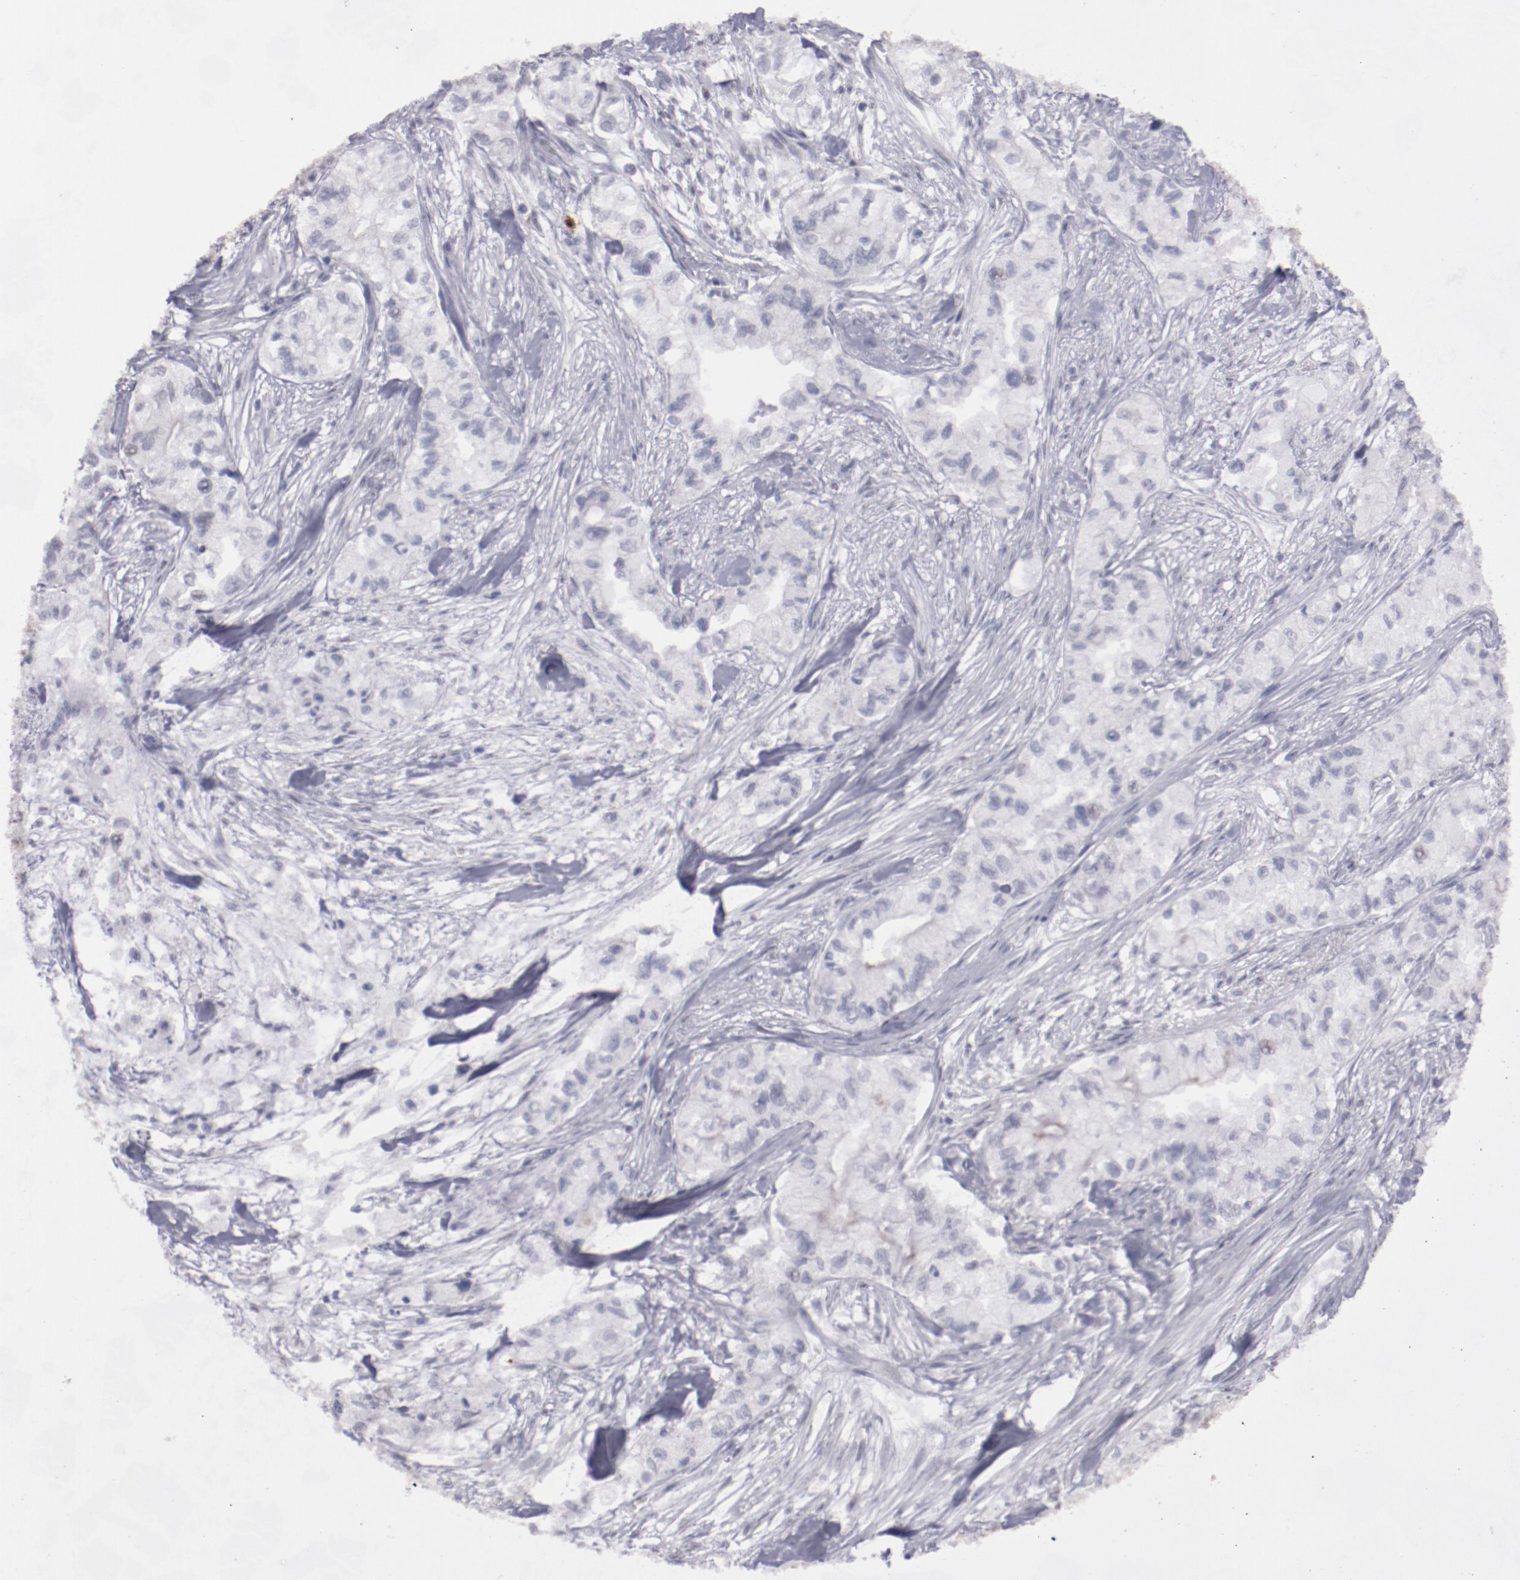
{"staining": {"intensity": "negative", "quantity": "none", "location": "none"}, "tissue": "pancreatic cancer", "cell_type": "Tumor cells", "image_type": "cancer", "snomed": [{"axis": "morphology", "description": "Adenocarcinoma, NOS"}, {"axis": "topography", "description": "Pancreas"}], "caption": "Pancreatic cancer (adenocarcinoma) was stained to show a protein in brown. There is no significant staining in tumor cells.", "gene": "IRF4", "patient": {"sex": "male", "age": 79}}